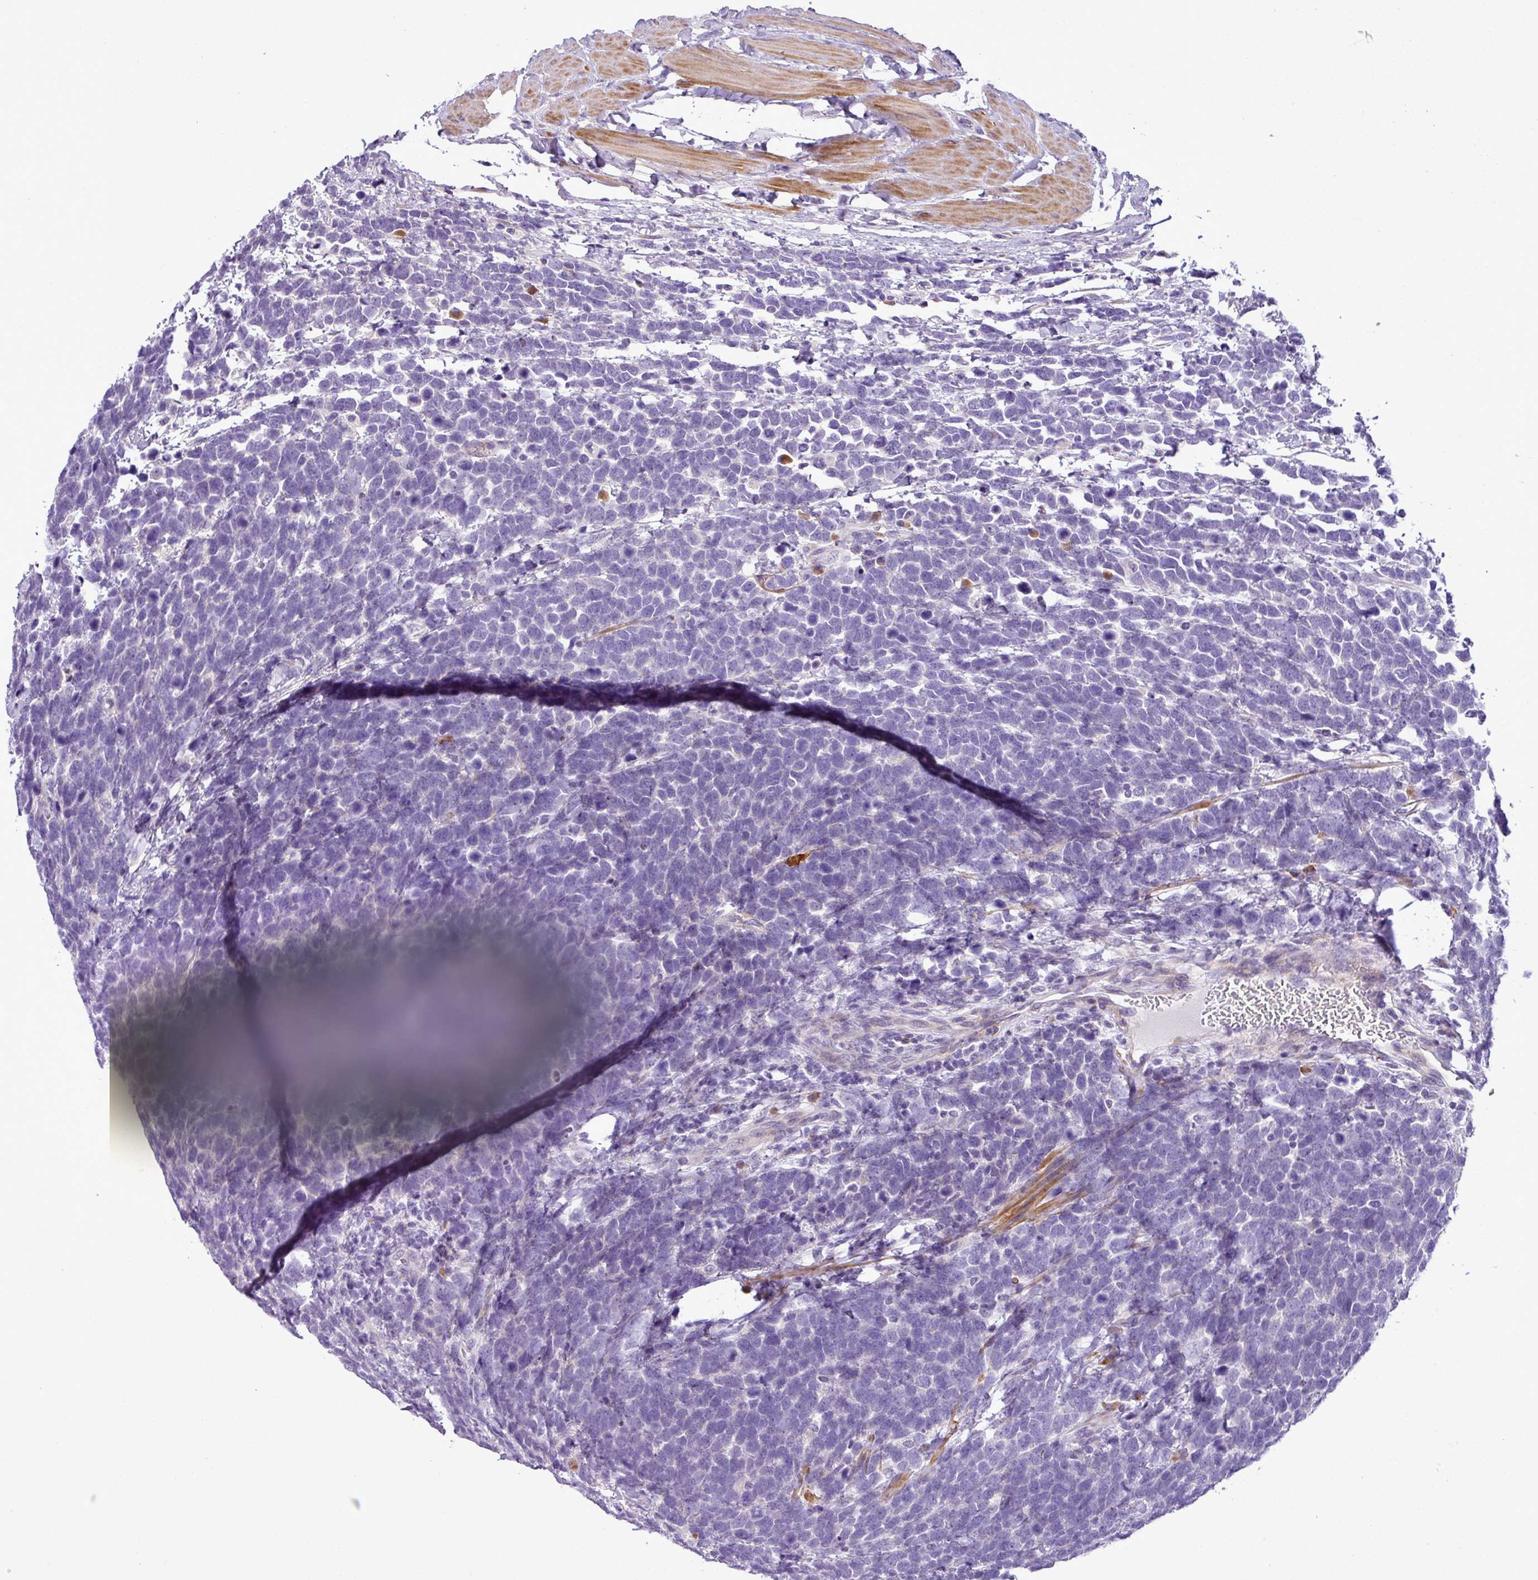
{"staining": {"intensity": "negative", "quantity": "none", "location": "none"}, "tissue": "urothelial cancer", "cell_type": "Tumor cells", "image_type": "cancer", "snomed": [{"axis": "morphology", "description": "Urothelial carcinoma, High grade"}, {"axis": "topography", "description": "Urinary bladder"}], "caption": "Protein analysis of urothelial cancer exhibits no significant positivity in tumor cells.", "gene": "MOCS3", "patient": {"sex": "female", "age": 82}}